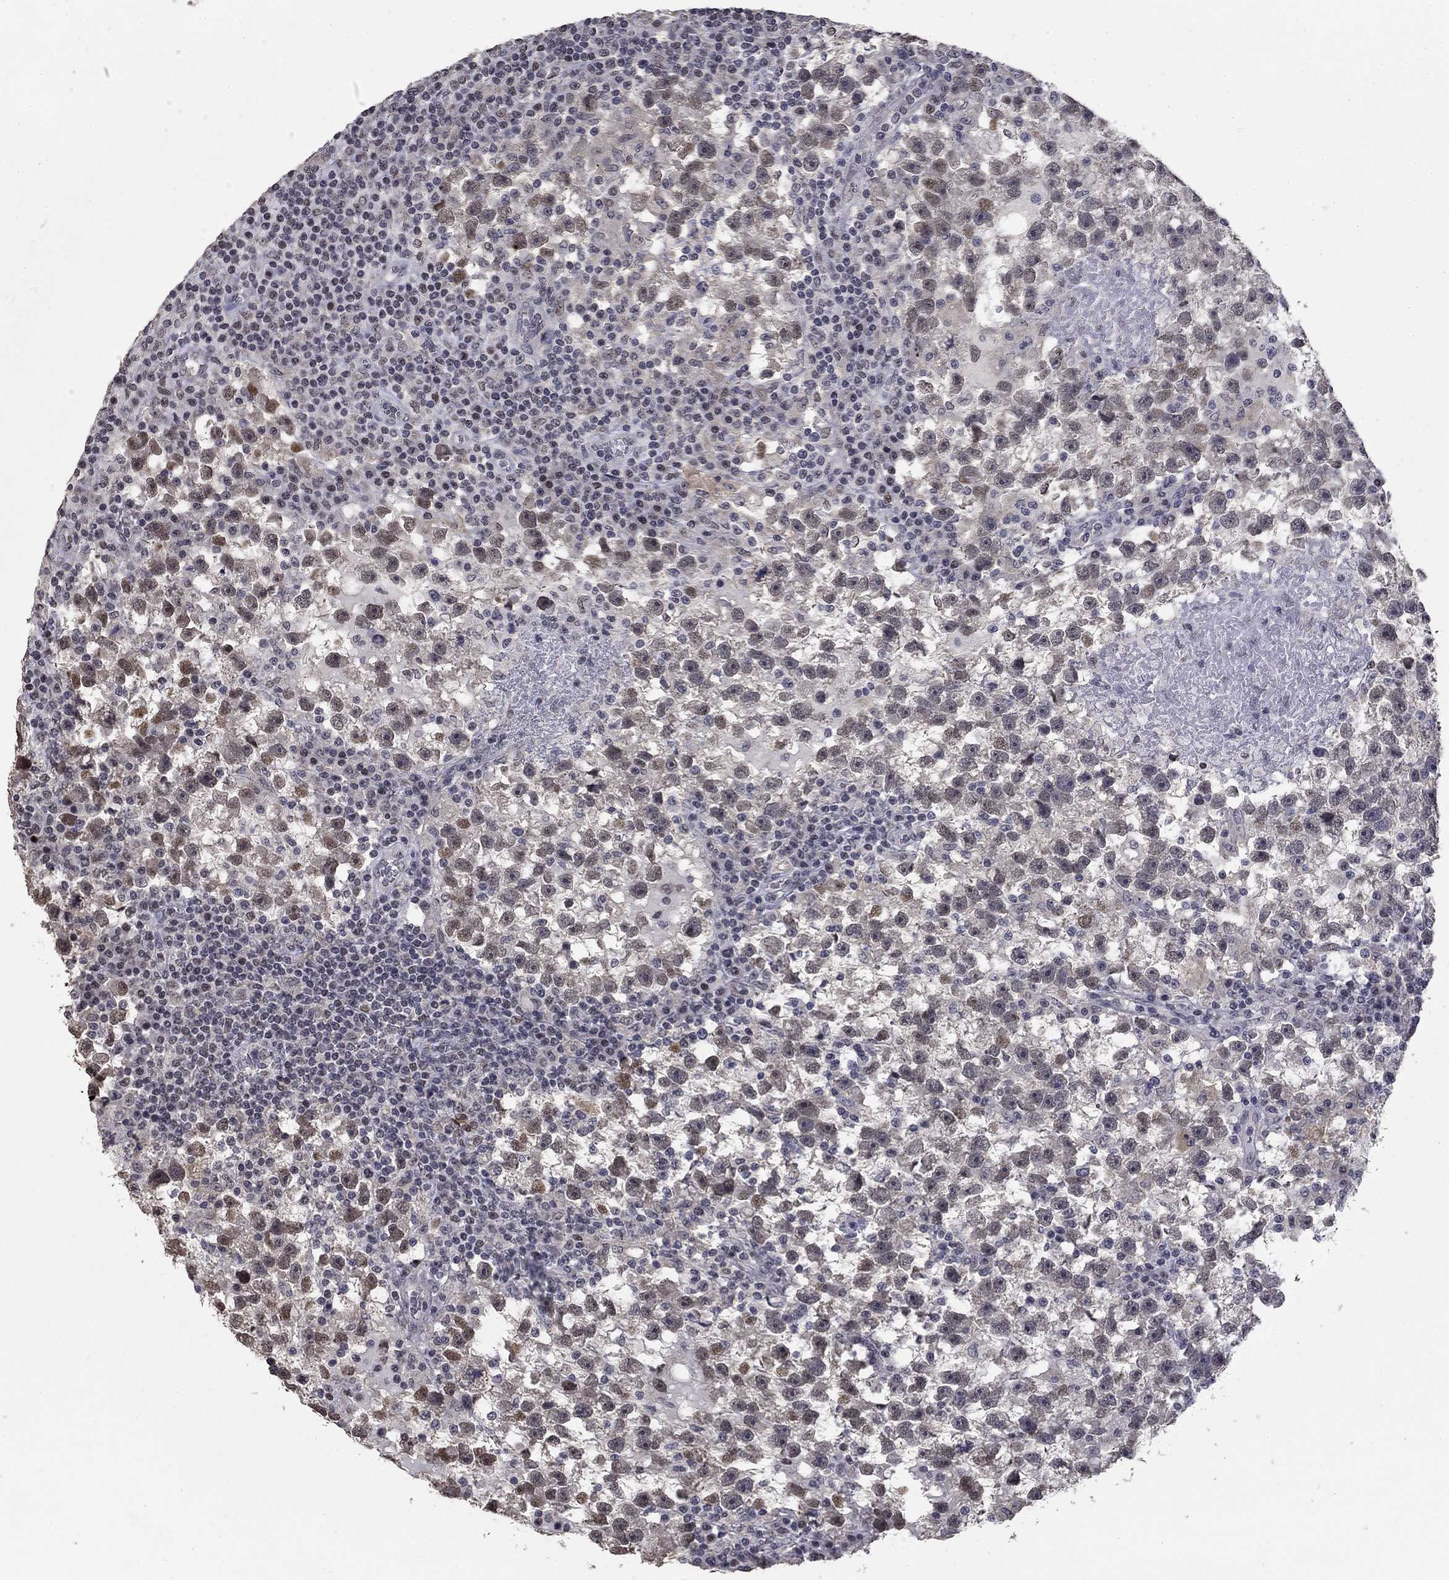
{"staining": {"intensity": "weak", "quantity": "25%-75%", "location": "nuclear"}, "tissue": "testis cancer", "cell_type": "Tumor cells", "image_type": "cancer", "snomed": [{"axis": "morphology", "description": "Seminoma, NOS"}, {"axis": "topography", "description": "Testis"}], "caption": "Approximately 25%-75% of tumor cells in human testis cancer exhibit weak nuclear protein expression as visualized by brown immunohistochemical staining.", "gene": "SPATA33", "patient": {"sex": "male", "age": 47}}